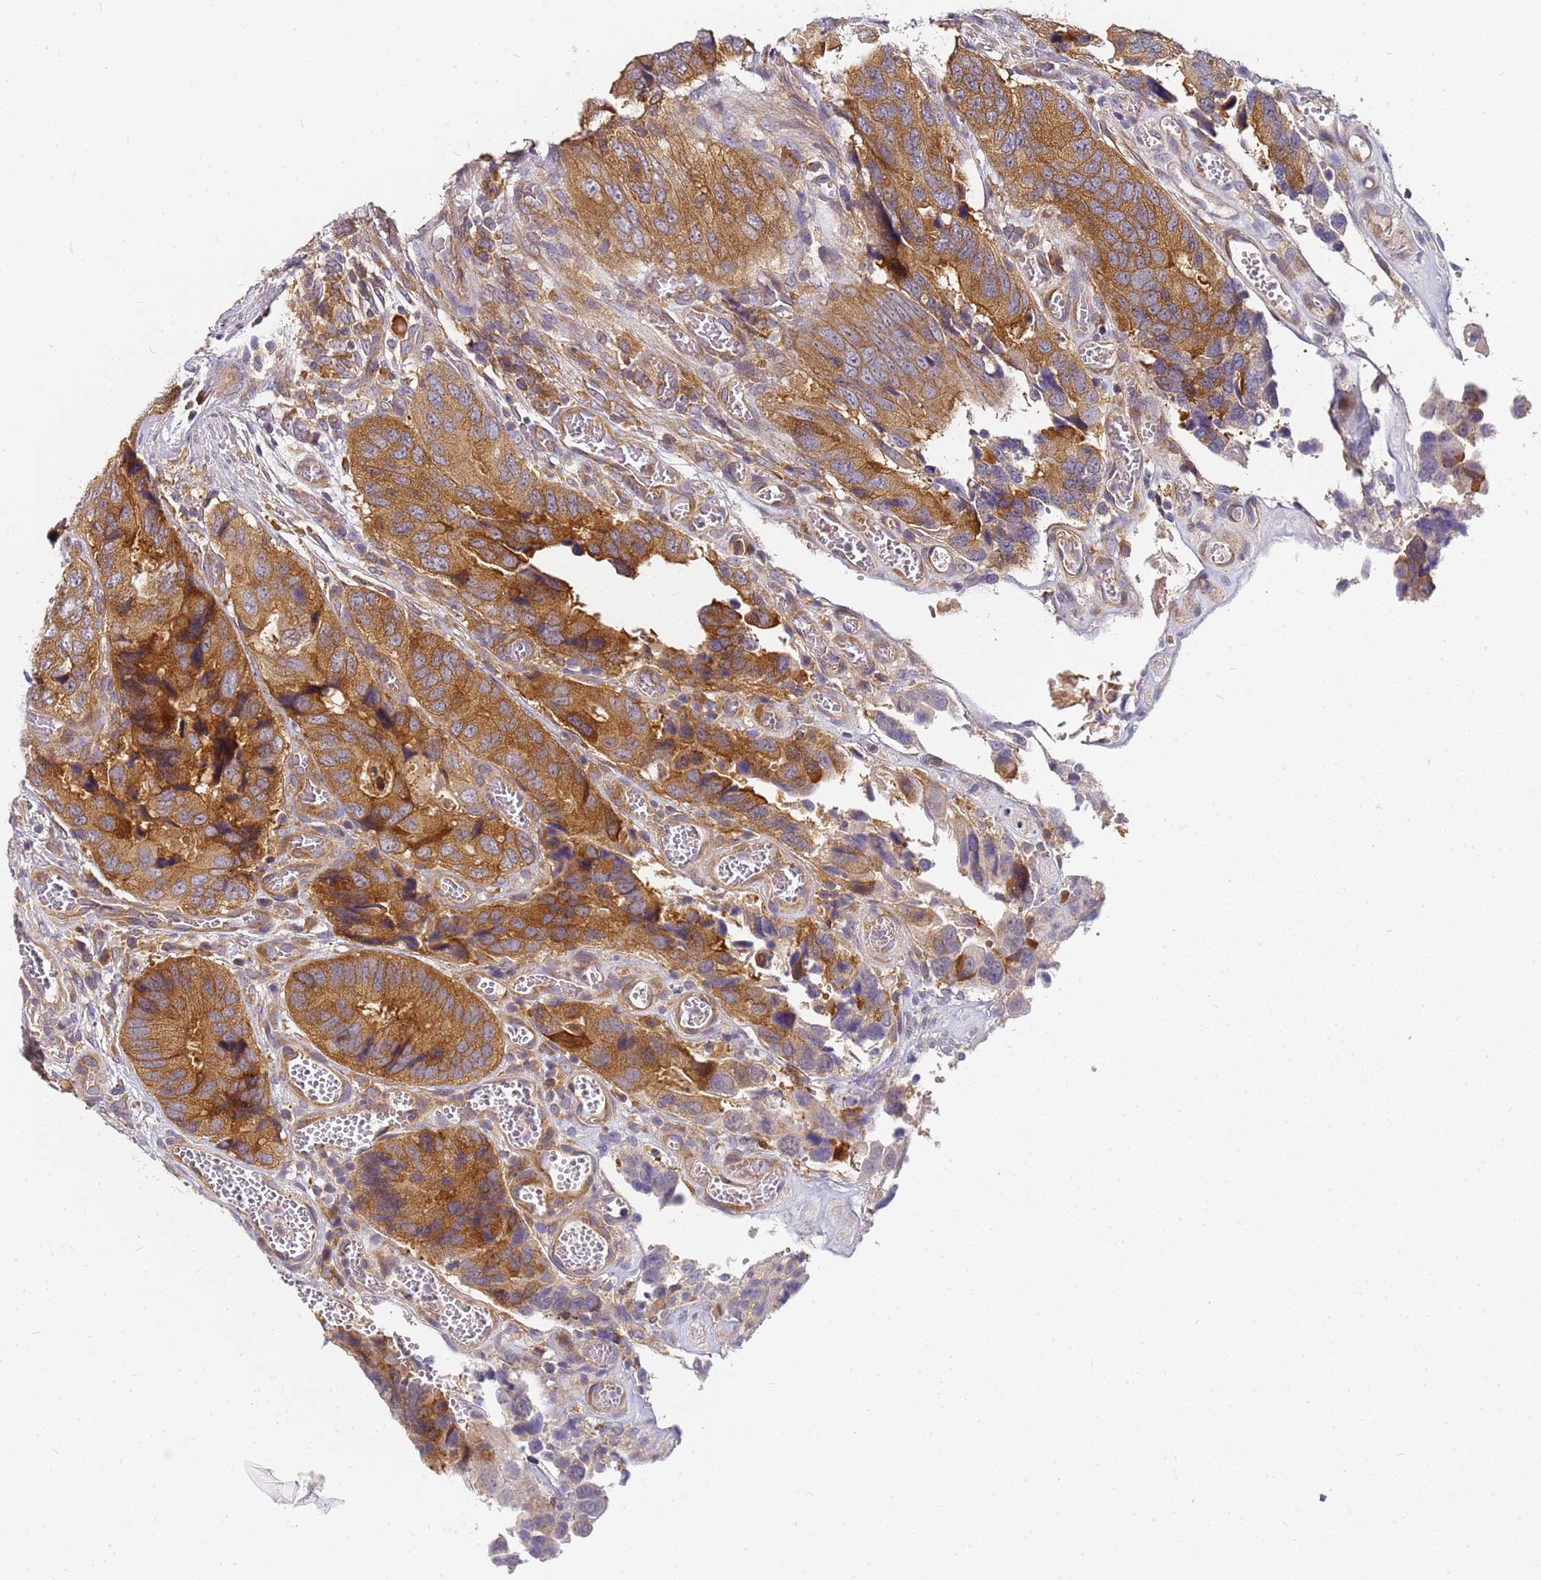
{"staining": {"intensity": "moderate", "quantity": ">75%", "location": "cytoplasmic/membranous"}, "tissue": "colorectal cancer", "cell_type": "Tumor cells", "image_type": "cancer", "snomed": [{"axis": "morphology", "description": "Adenocarcinoma, NOS"}, {"axis": "topography", "description": "Colon"}], "caption": "This is a histology image of immunohistochemistry staining of colorectal adenocarcinoma, which shows moderate positivity in the cytoplasmic/membranous of tumor cells.", "gene": "CHM", "patient": {"sex": "male", "age": 84}}